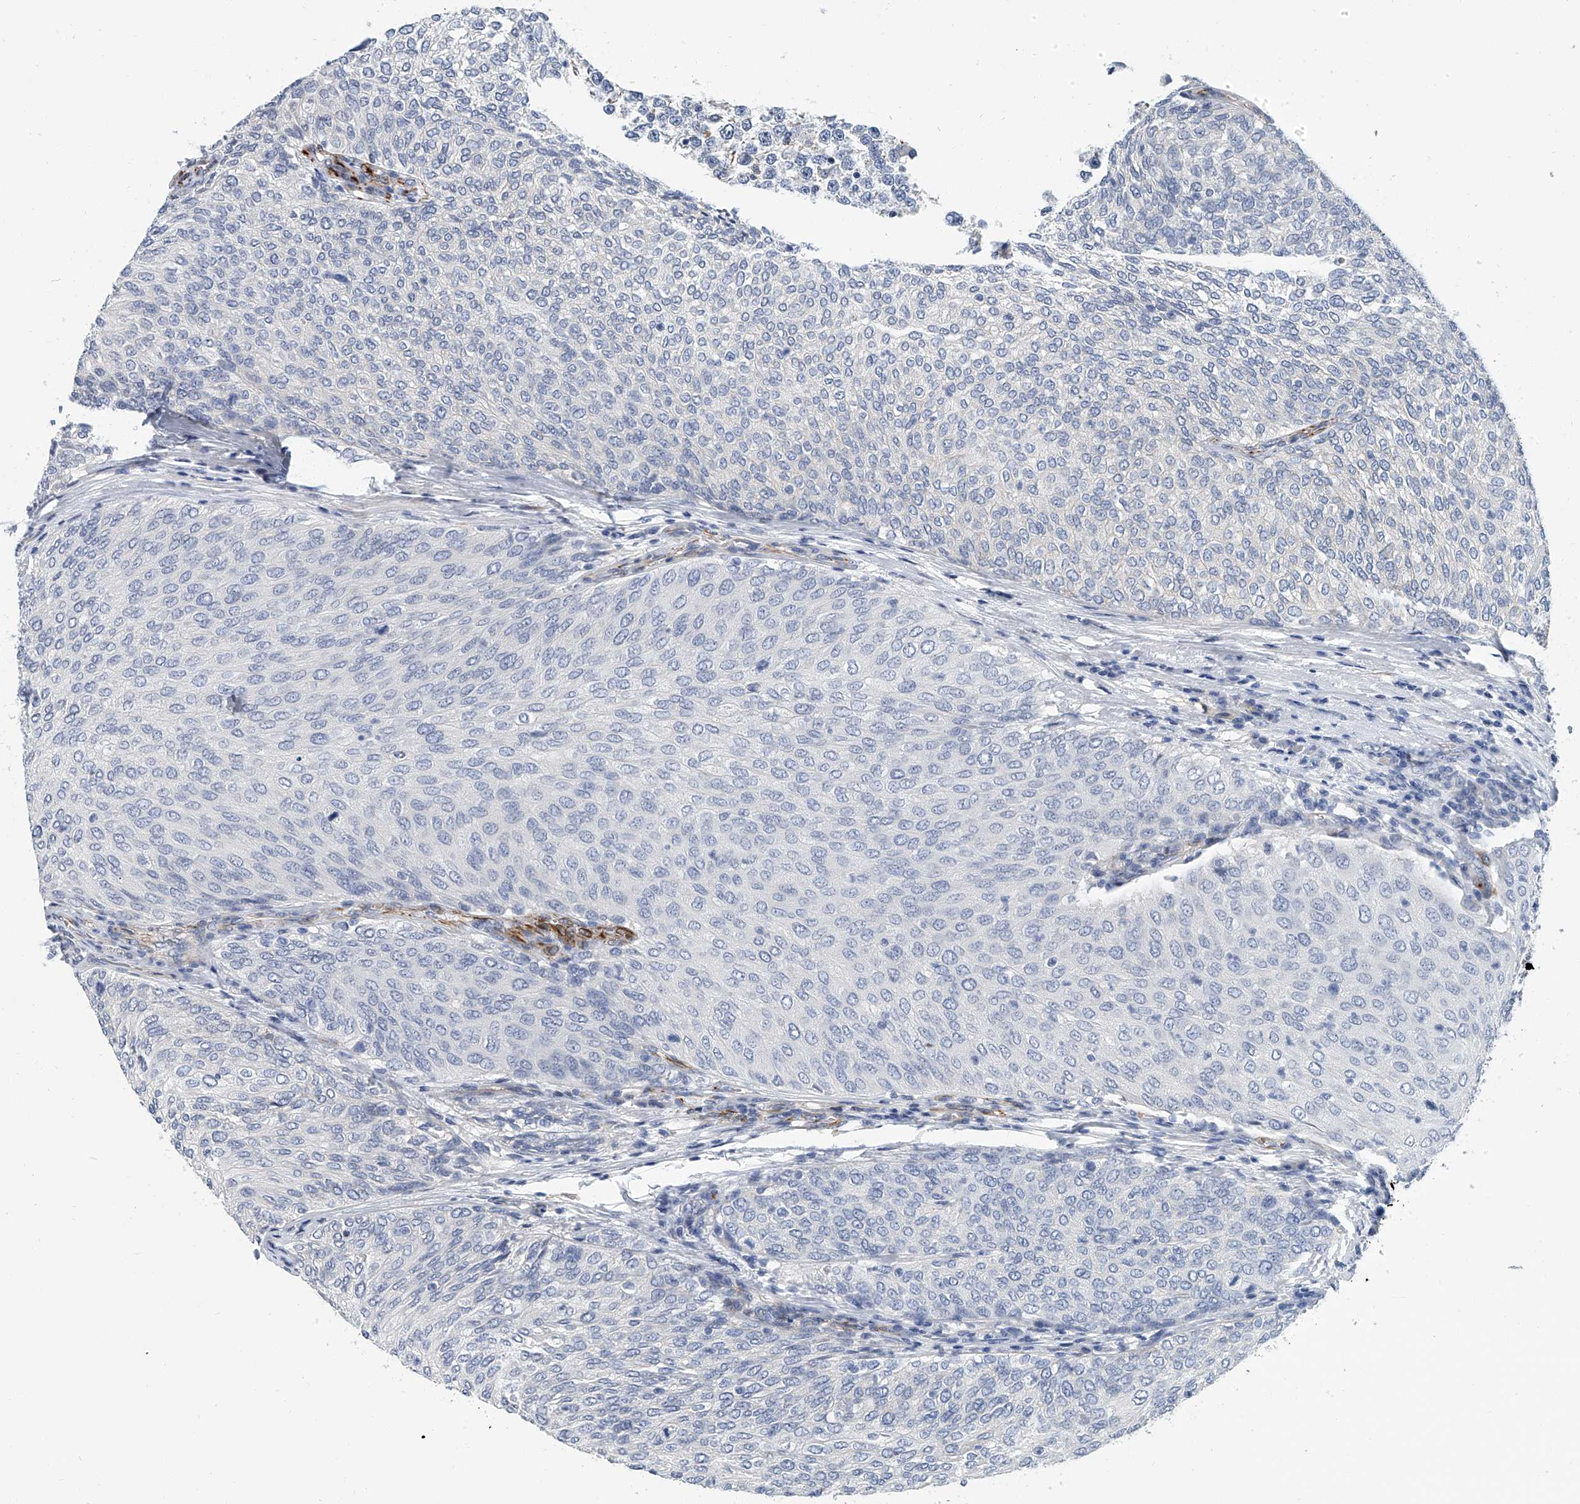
{"staining": {"intensity": "negative", "quantity": "none", "location": "none"}, "tissue": "urothelial cancer", "cell_type": "Tumor cells", "image_type": "cancer", "snomed": [{"axis": "morphology", "description": "Urothelial carcinoma, Low grade"}, {"axis": "topography", "description": "Urinary bladder"}], "caption": "Urothelial carcinoma (low-grade) was stained to show a protein in brown. There is no significant positivity in tumor cells.", "gene": "KIRREL1", "patient": {"sex": "female", "age": 79}}